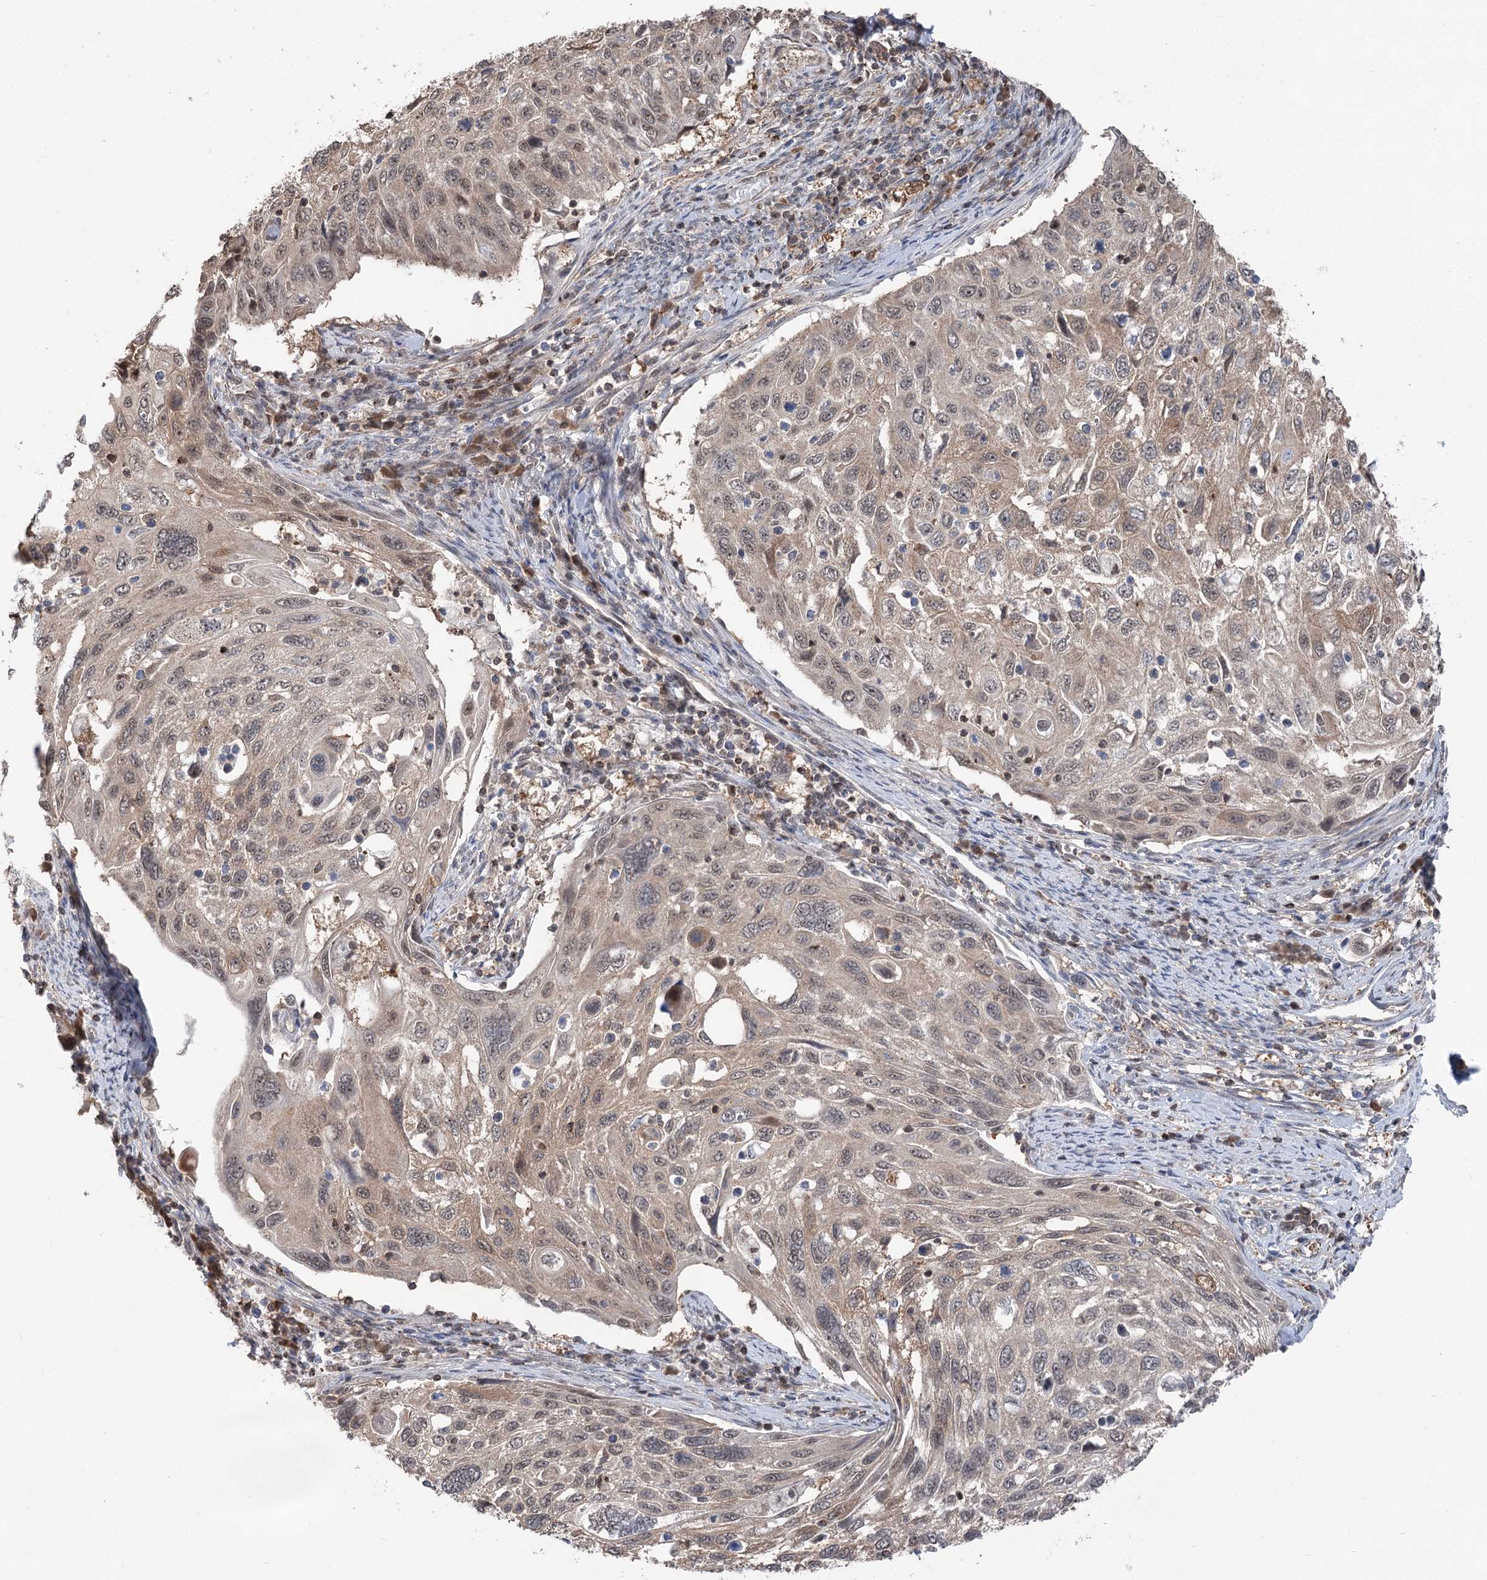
{"staining": {"intensity": "weak", "quantity": ">75%", "location": "cytoplasmic/membranous,nuclear"}, "tissue": "cervical cancer", "cell_type": "Tumor cells", "image_type": "cancer", "snomed": [{"axis": "morphology", "description": "Squamous cell carcinoma, NOS"}, {"axis": "topography", "description": "Cervix"}], "caption": "Weak cytoplasmic/membranous and nuclear staining for a protein is seen in about >75% of tumor cells of cervical cancer (squamous cell carcinoma) using immunohistochemistry.", "gene": "CCSER2", "patient": {"sex": "female", "age": 70}}